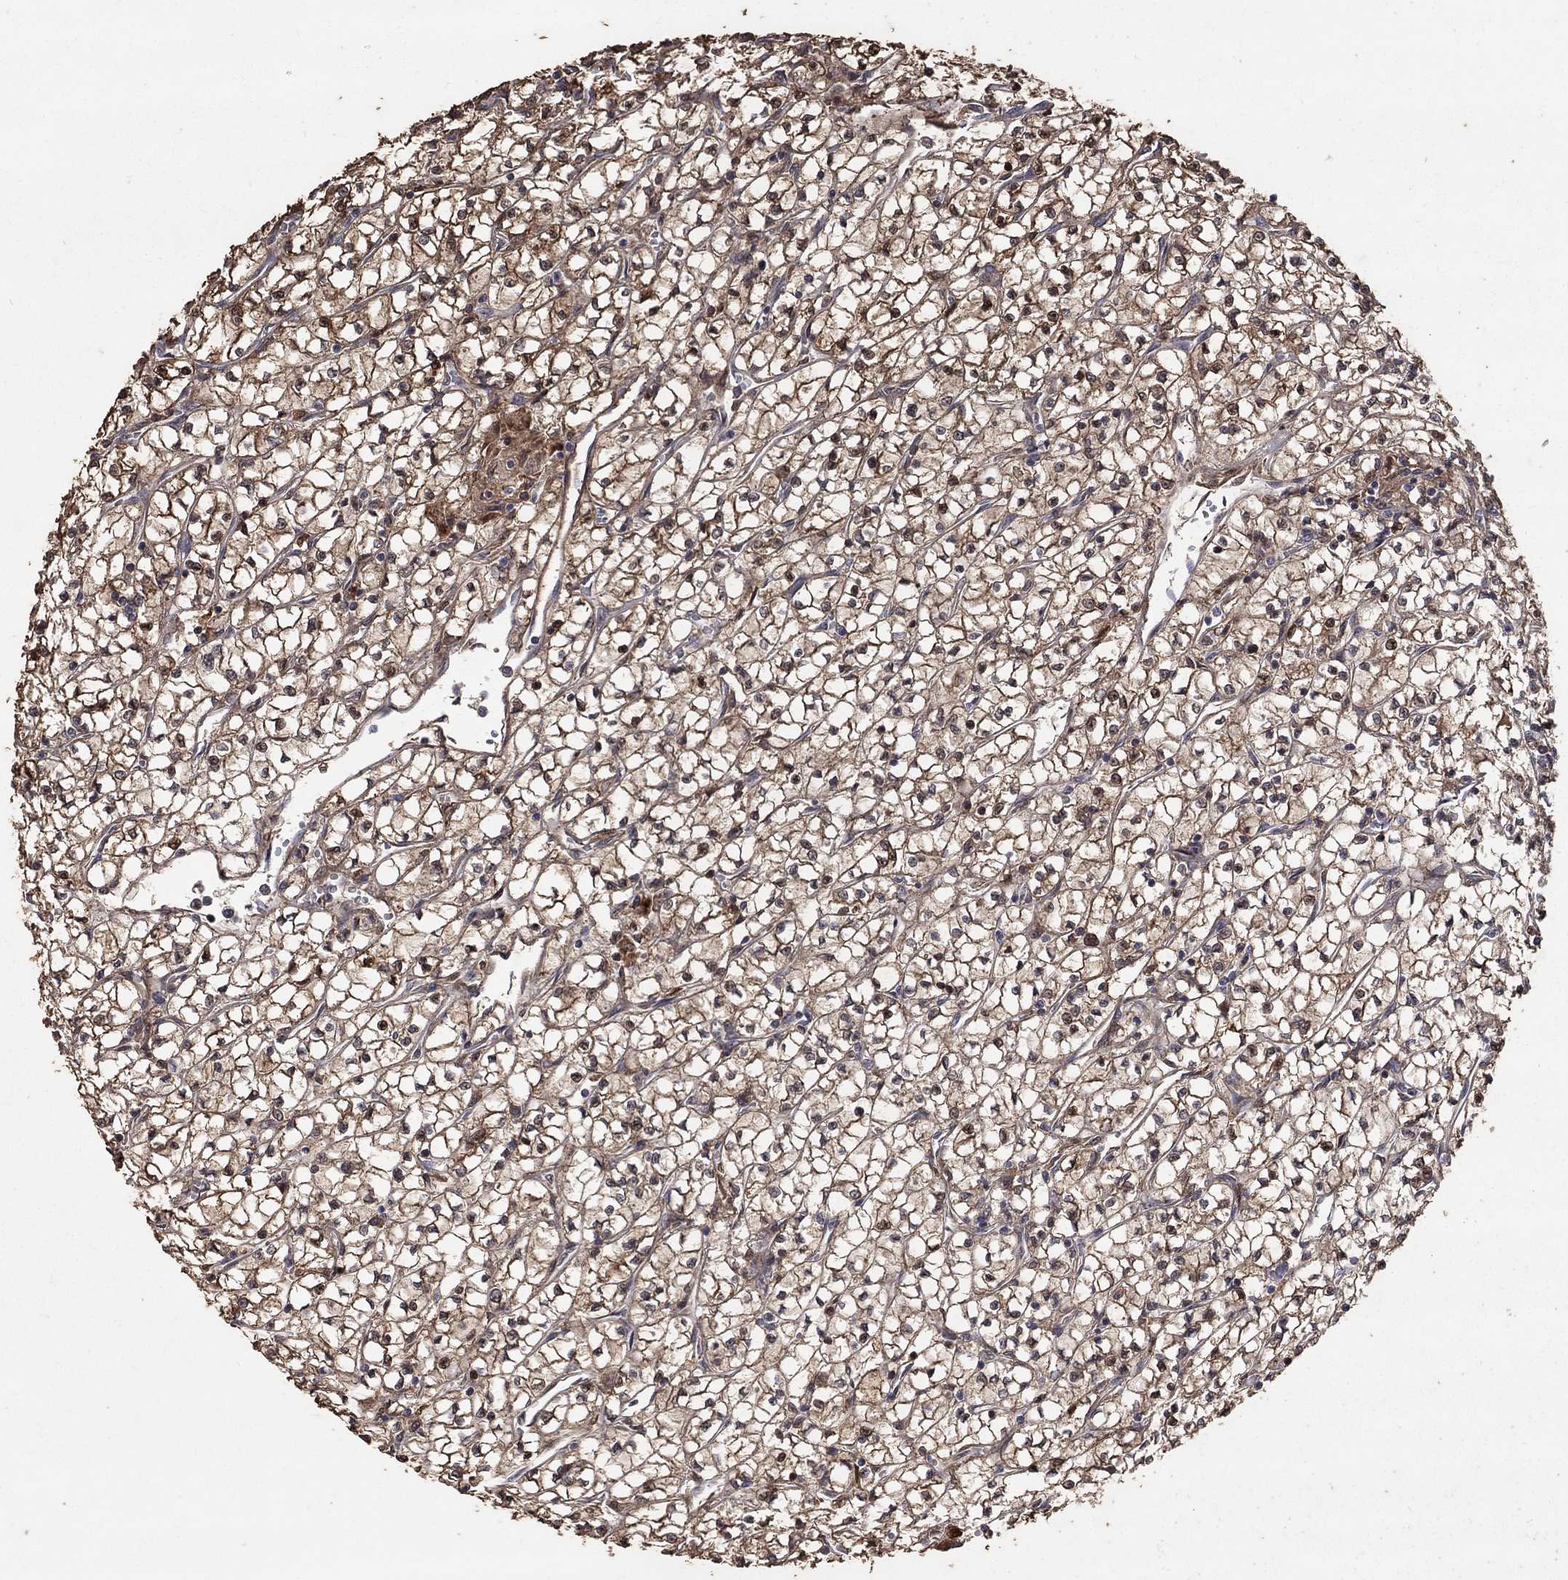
{"staining": {"intensity": "strong", "quantity": "25%-75%", "location": "cytoplasmic/membranous"}, "tissue": "renal cancer", "cell_type": "Tumor cells", "image_type": "cancer", "snomed": [{"axis": "morphology", "description": "Adenocarcinoma, NOS"}, {"axis": "topography", "description": "Kidney"}], "caption": "Brown immunohistochemical staining in renal cancer exhibits strong cytoplasmic/membranous positivity in approximately 25%-75% of tumor cells.", "gene": "C17orf75", "patient": {"sex": "female", "age": 64}}